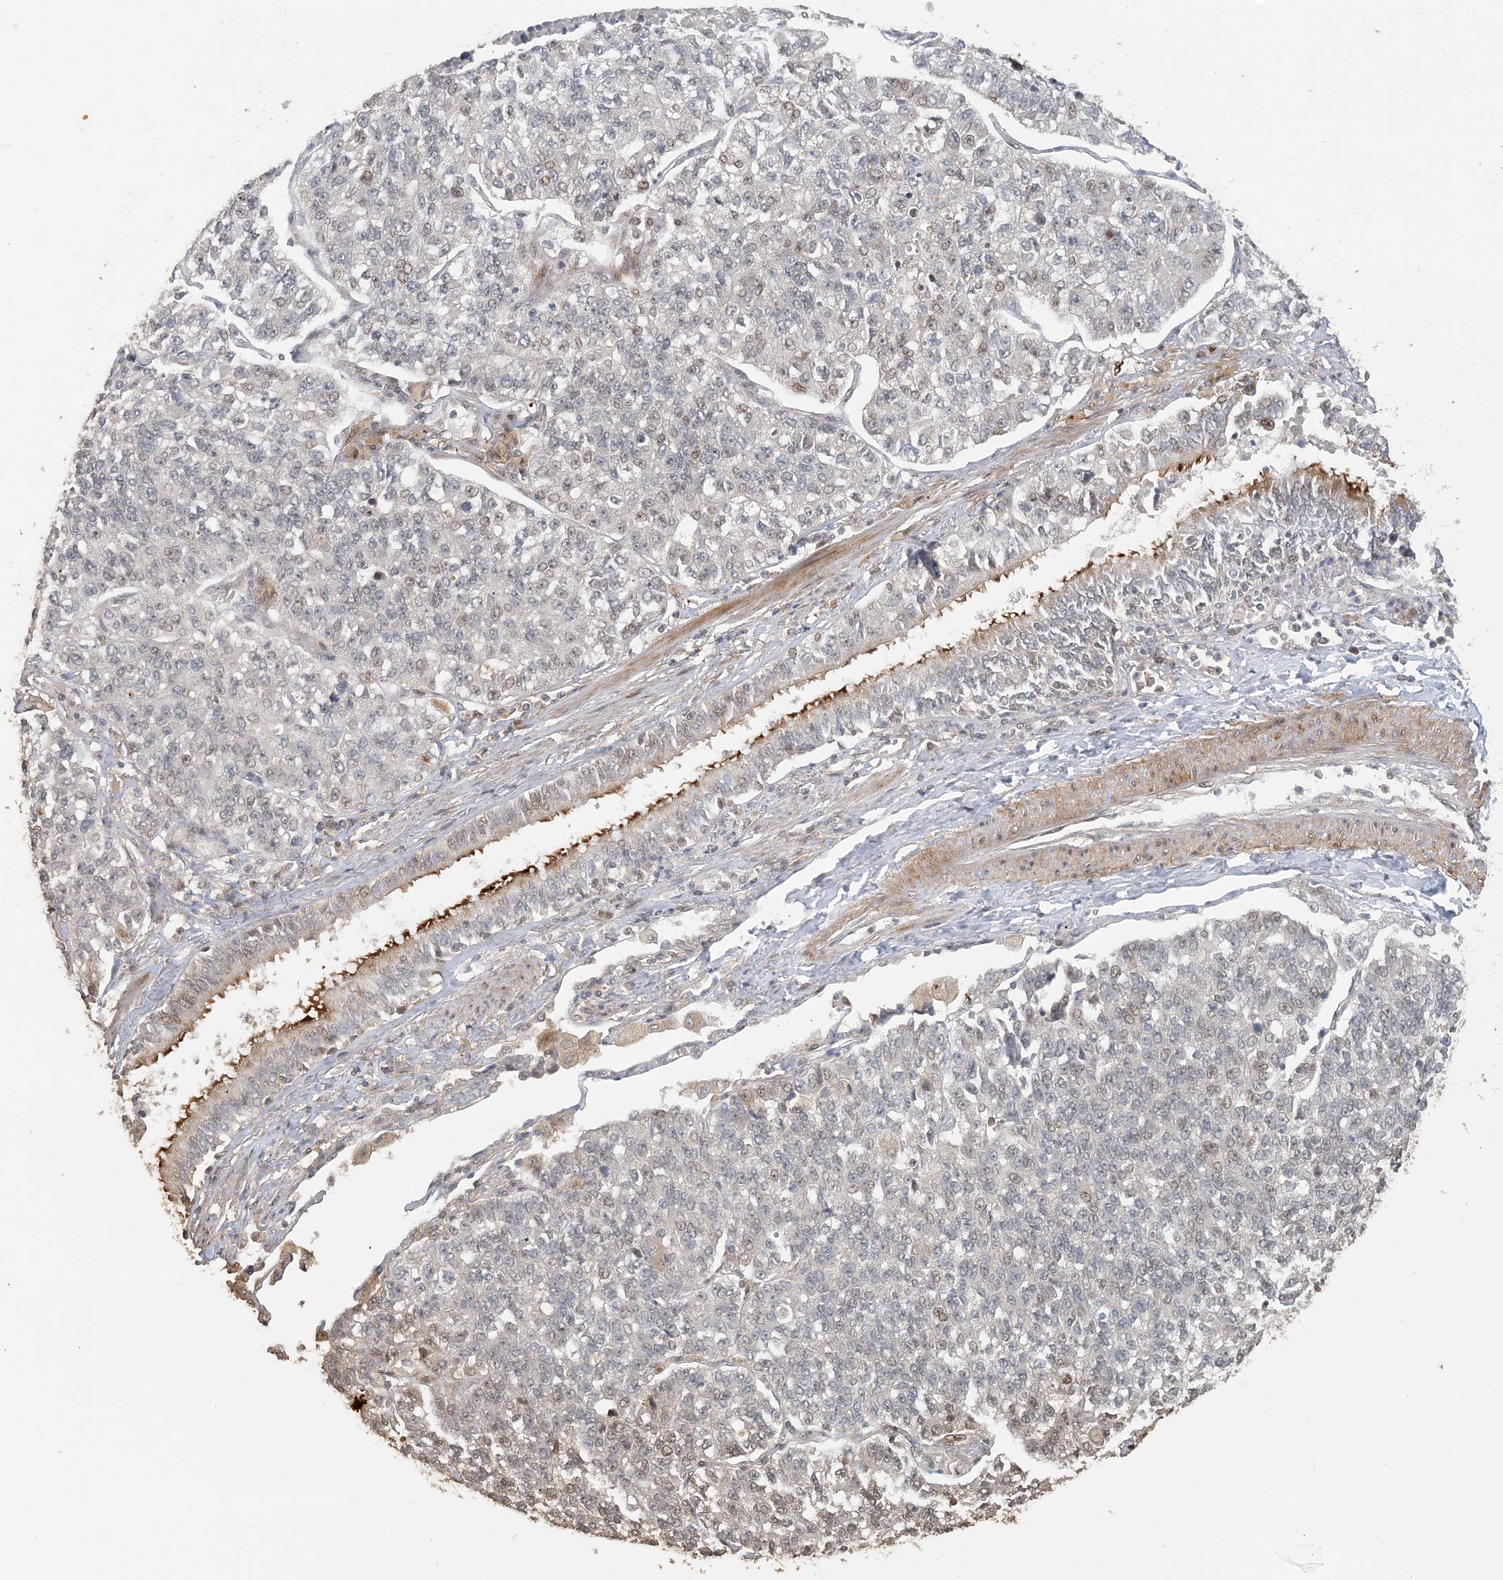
{"staining": {"intensity": "weak", "quantity": "<25%", "location": "nuclear"}, "tissue": "lung cancer", "cell_type": "Tumor cells", "image_type": "cancer", "snomed": [{"axis": "morphology", "description": "Adenocarcinoma, NOS"}, {"axis": "topography", "description": "Lung"}], "caption": "Adenocarcinoma (lung) was stained to show a protein in brown. There is no significant positivity in tumor cells.", "gene": "ATP13A2", "patient": {"sex": "male", "age": 49}}